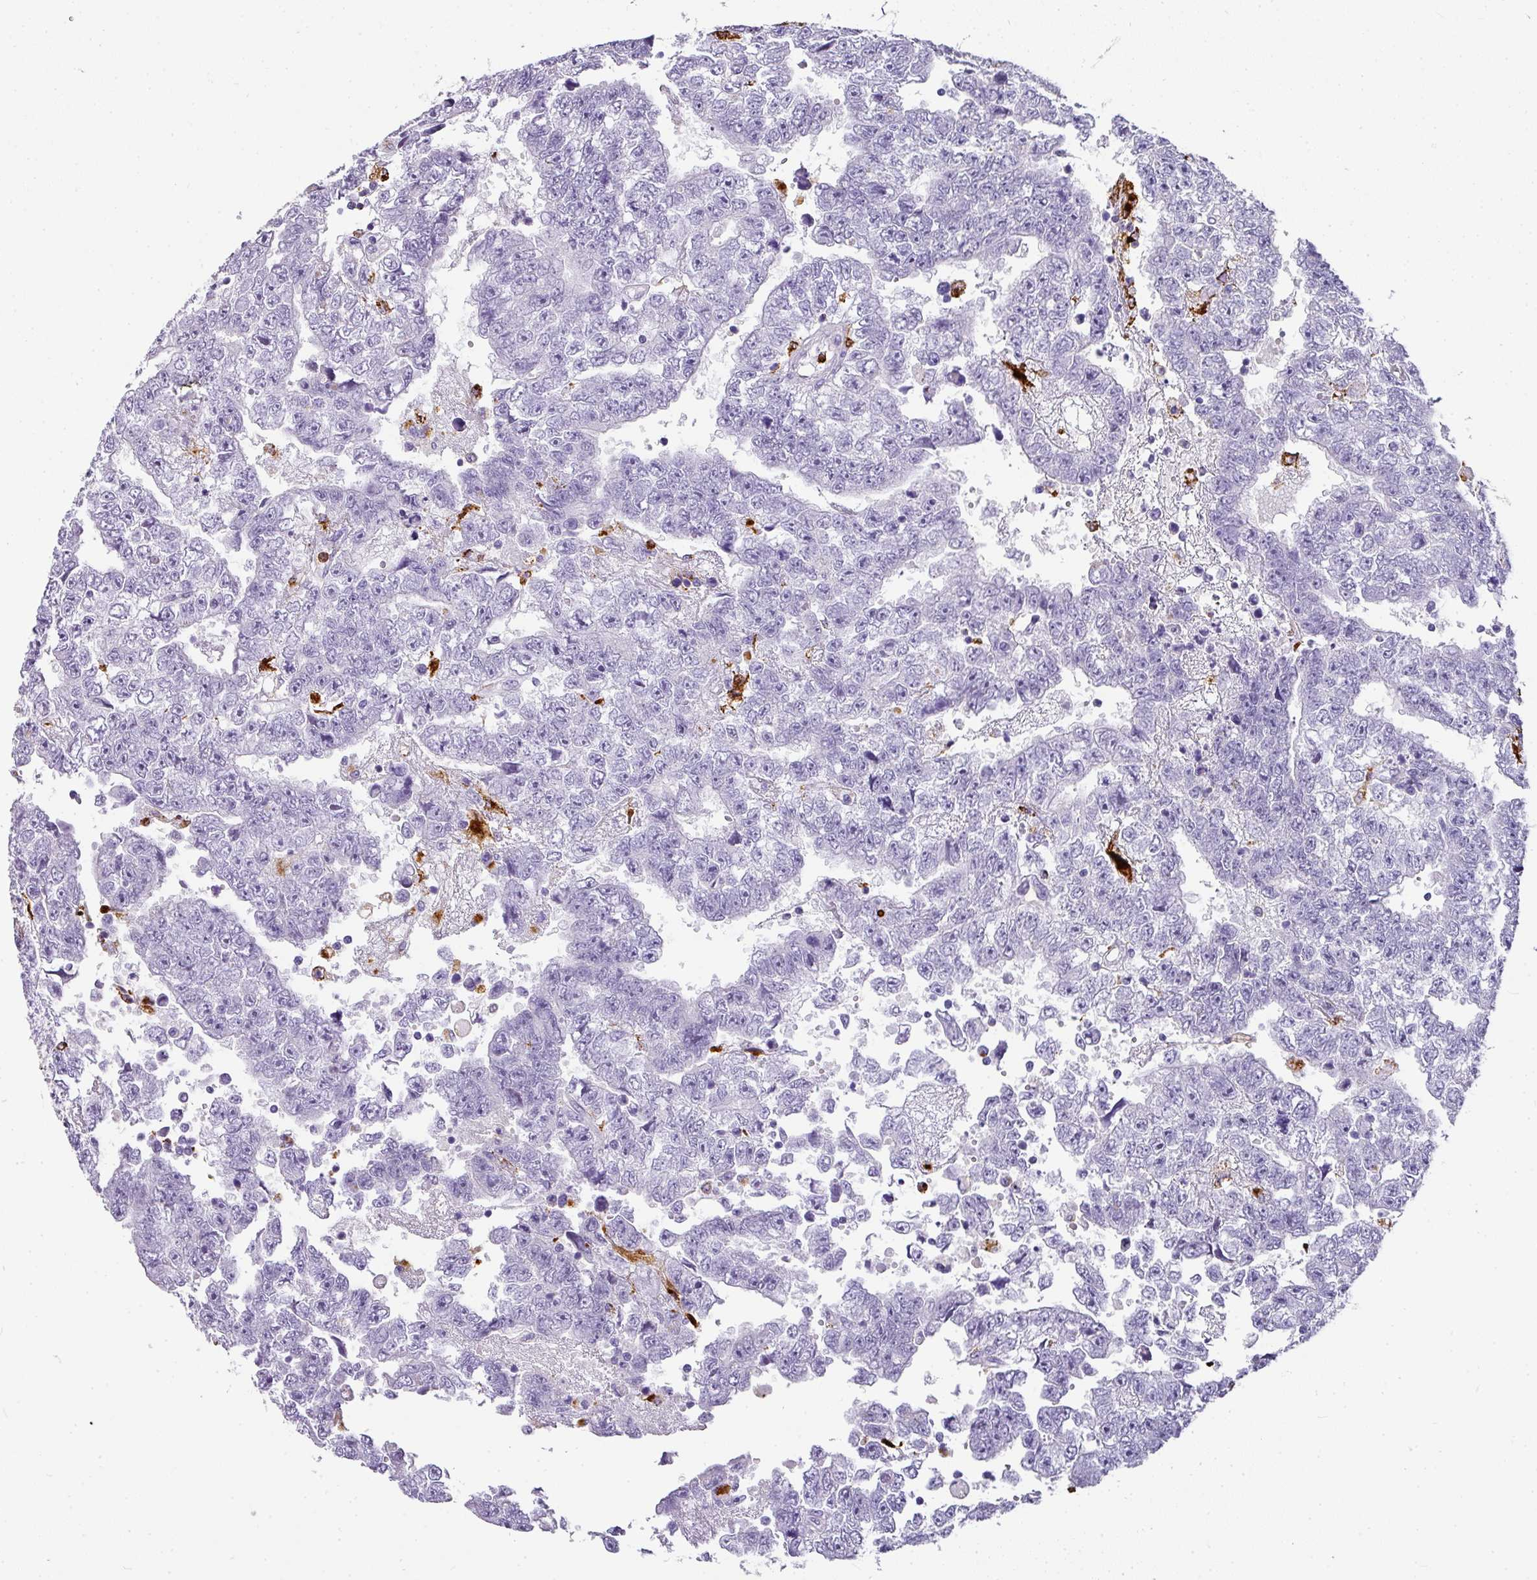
{"staining": {"intensity": "negative", "quantity": "none", "location": "none"}, "tissue": "testis cancer", "cell_type": "Tumor cells", "image_type": "cancer", "snomed": [{"axis": "morphology", "description": "Carcinoma, Embryonal, NOS"}, {"axis": "topography", "description": "Testis"}], "caption": "Immunohistochemistry (IHC) histopathology image of human embryonal carcinoma (testis) stained for a protein (brown), which shows no staining in tumor cells.", "gene": "MMACHC", "patient": {"sex": "male", "age": 25}}